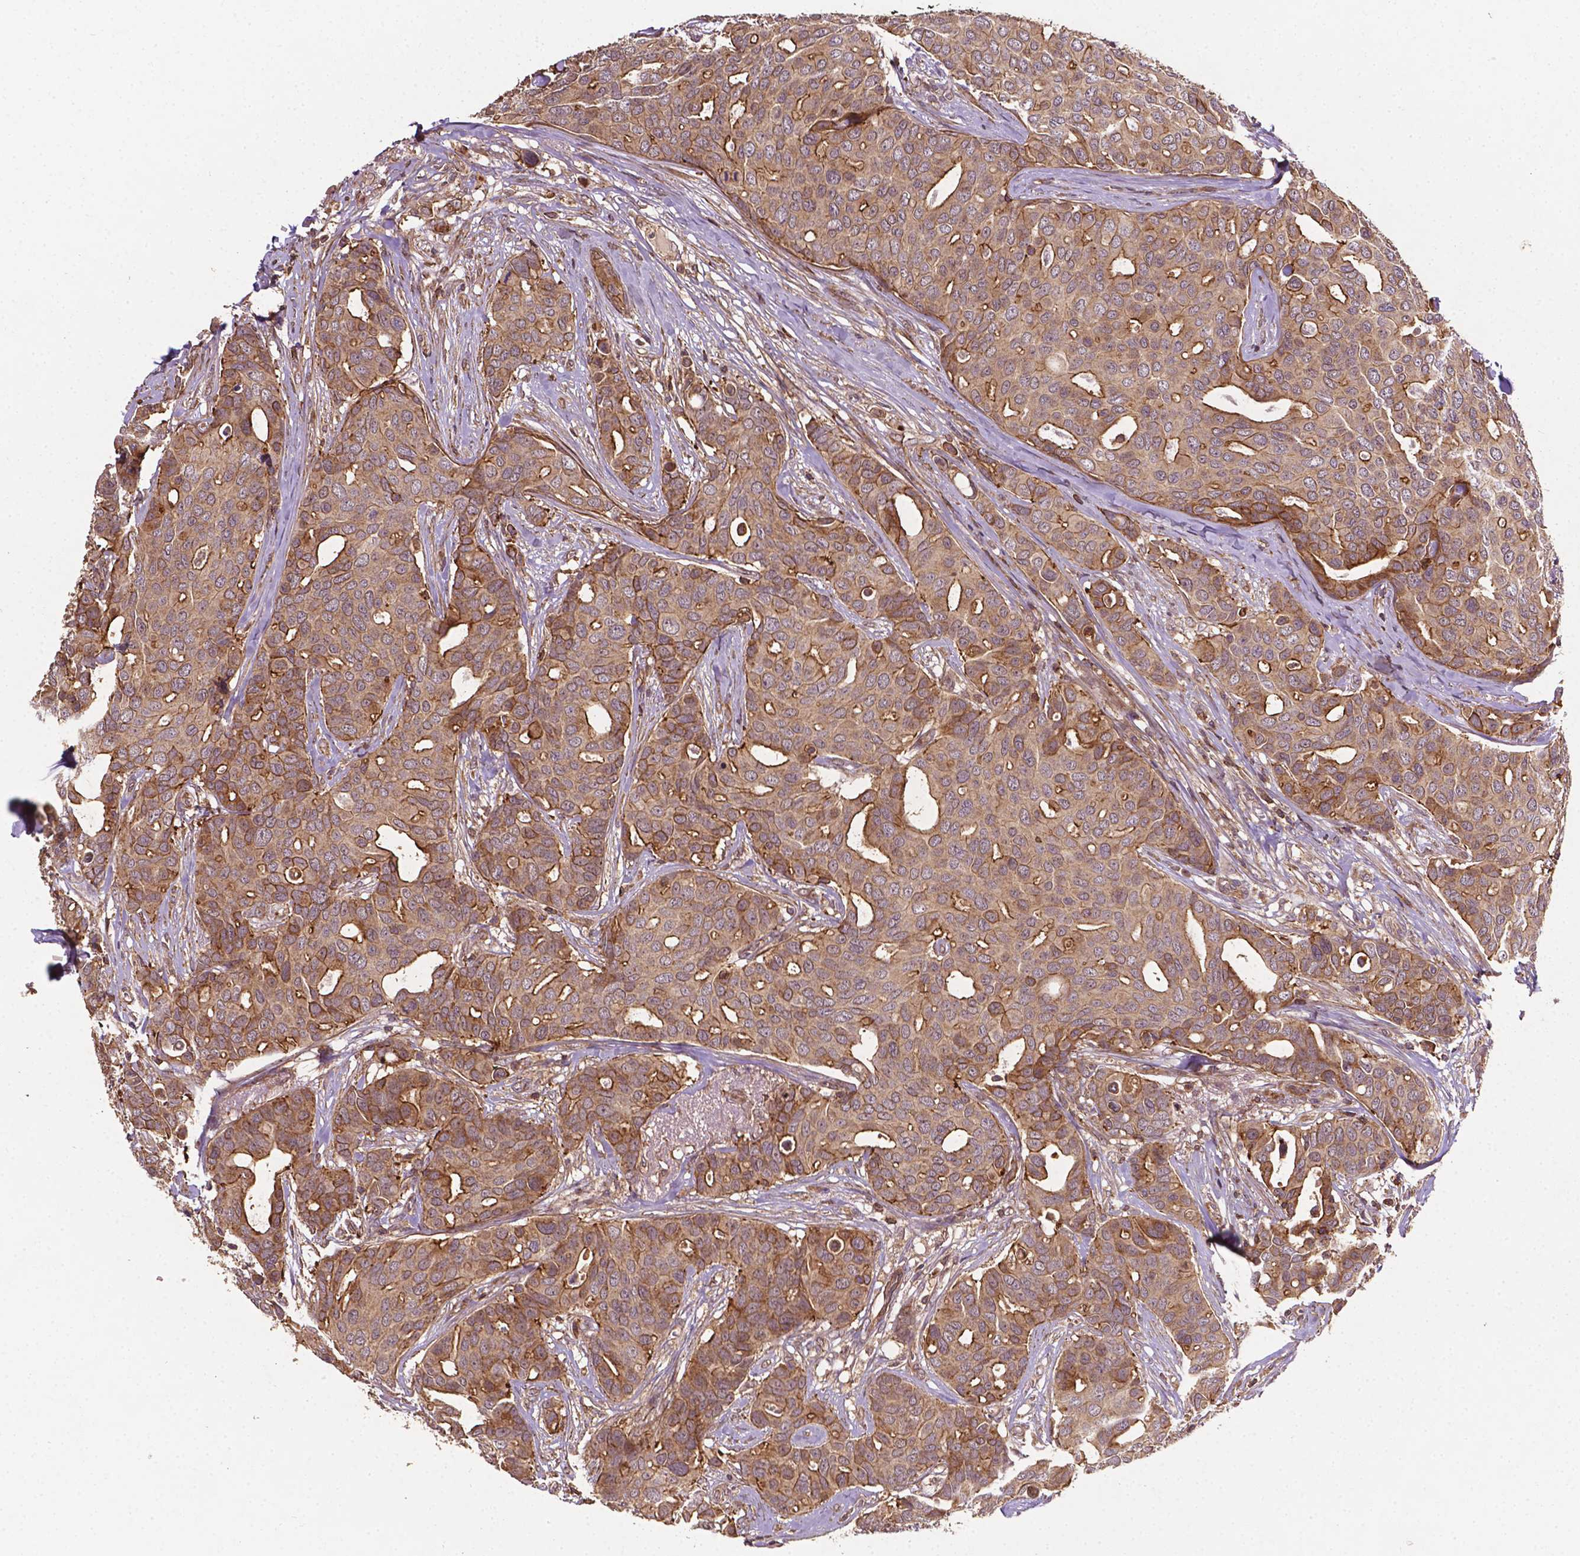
{"staining": {"intensity": "moderate", "quantity": ">75%", "location": "cytoplasmic/membranous"}, "tissue": "breast cancer", "cell_type": "Tumor cells", "image_type": "cancer", "snomed": [{"axis": "morphology", "description": "Duct carcinoma"}, {"axis": "topography", "description": "Breast"}], "caption": "Breast intraductal carcinoma stained with immunohistochemistry displays moderate cytoplasmic/membranous positivity in approximately >75% of tumor cells.", "gene": "ZMYND19", "patient": {"sex": "female", "age": 54}}